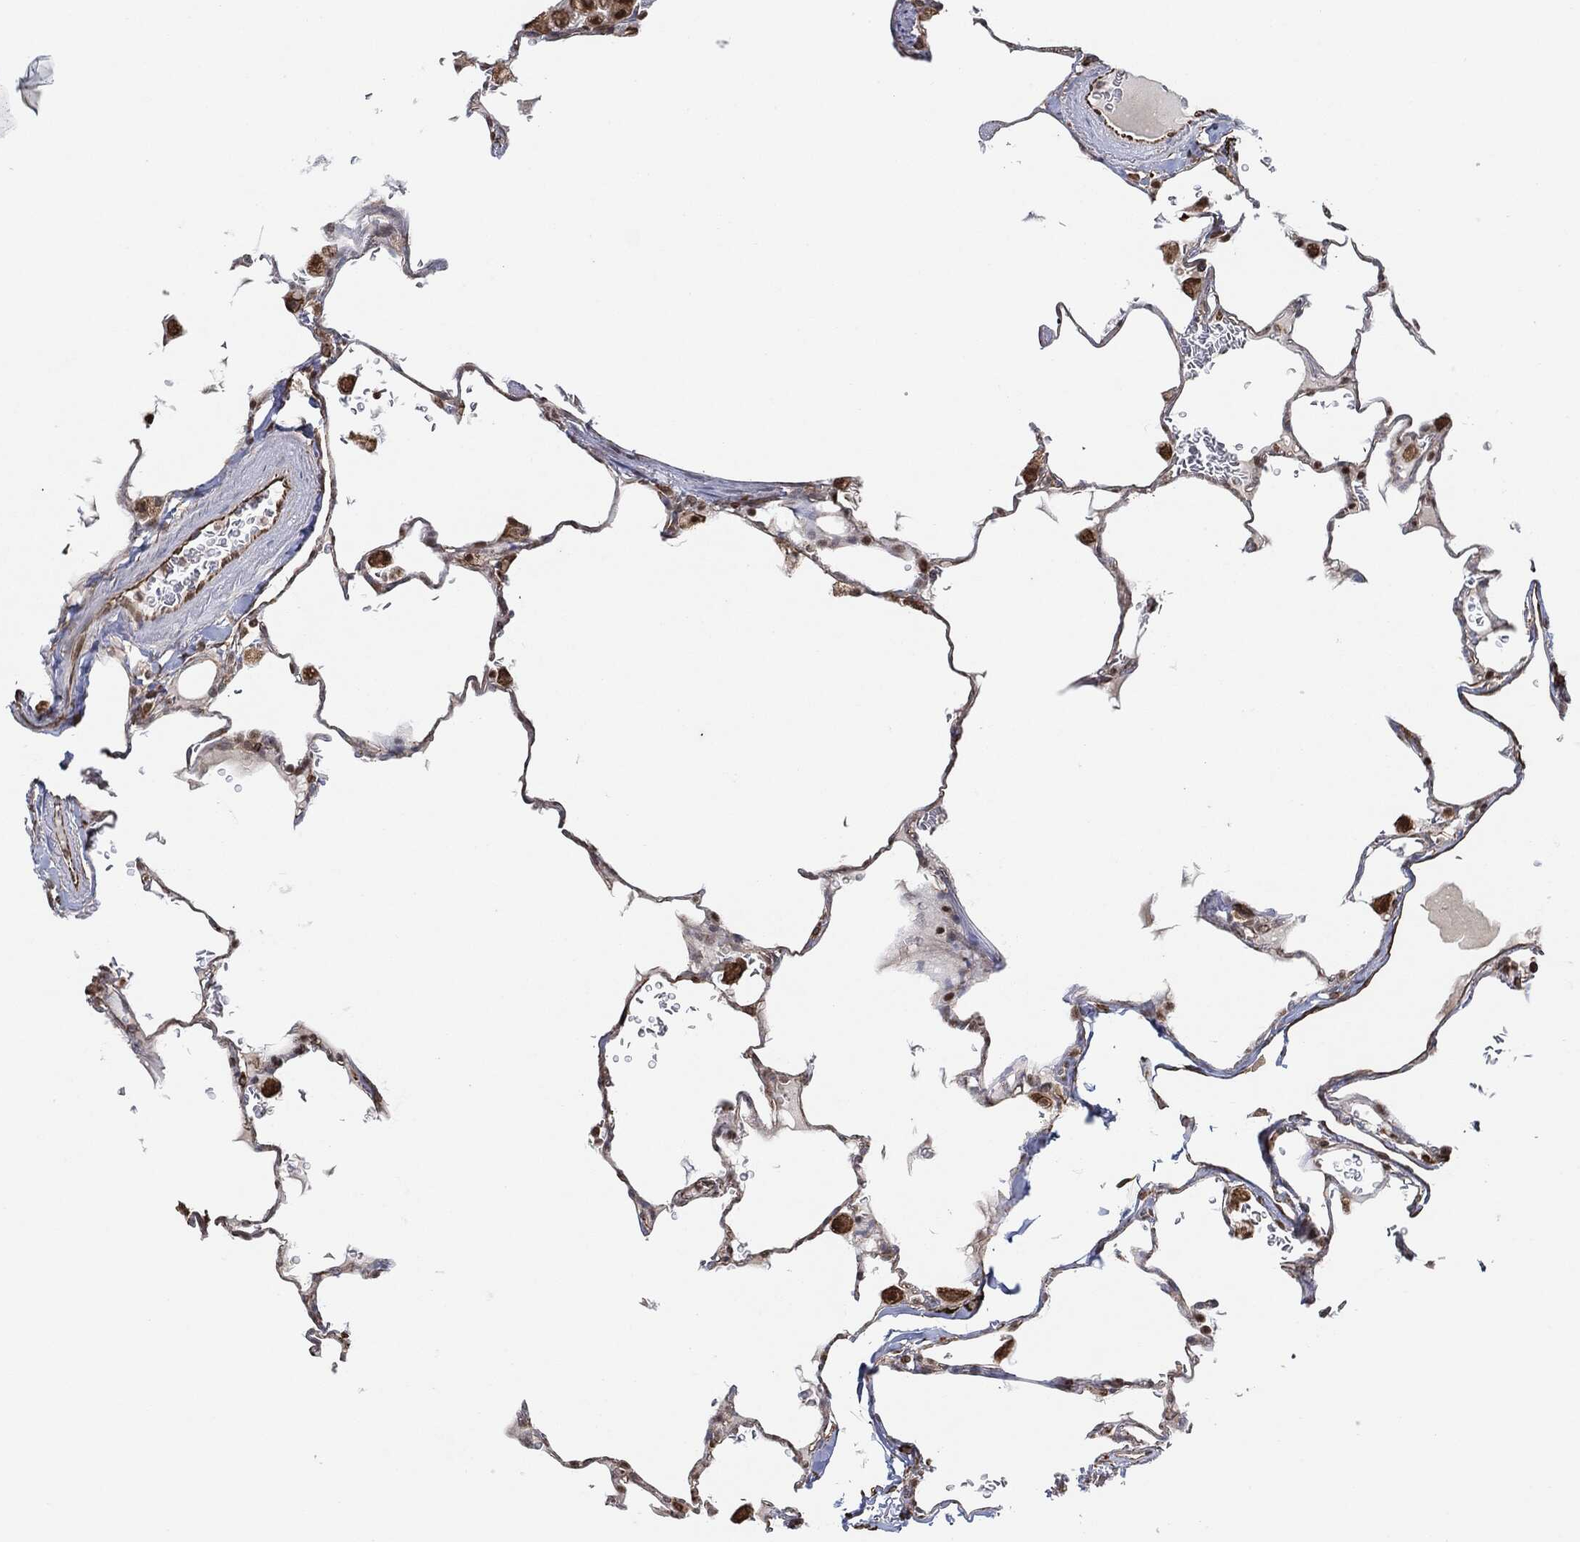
{"staining": {"intensity": "moderate", "quantity": "25%-75%", "location": "nuclear"}, "tissue": "lung", "cell_type": "Alveolar cells", "image_type": "normal", "snomed": [{"axis": "morphology", "description": "Normal tissue, NOS"}, {"axis": "morphology", "description": "Adenocarcinoma, metastatic, NOS"}, {"axis": "topography", "description": "Lung"}], "caption": "This is an image of immunohistochemistry staining of unremarkable lung, which shows moderate expression in the nuclear of alveolar cells.", "gene": "TP53RK", "patient": {"sex": "male", "age": 45}}